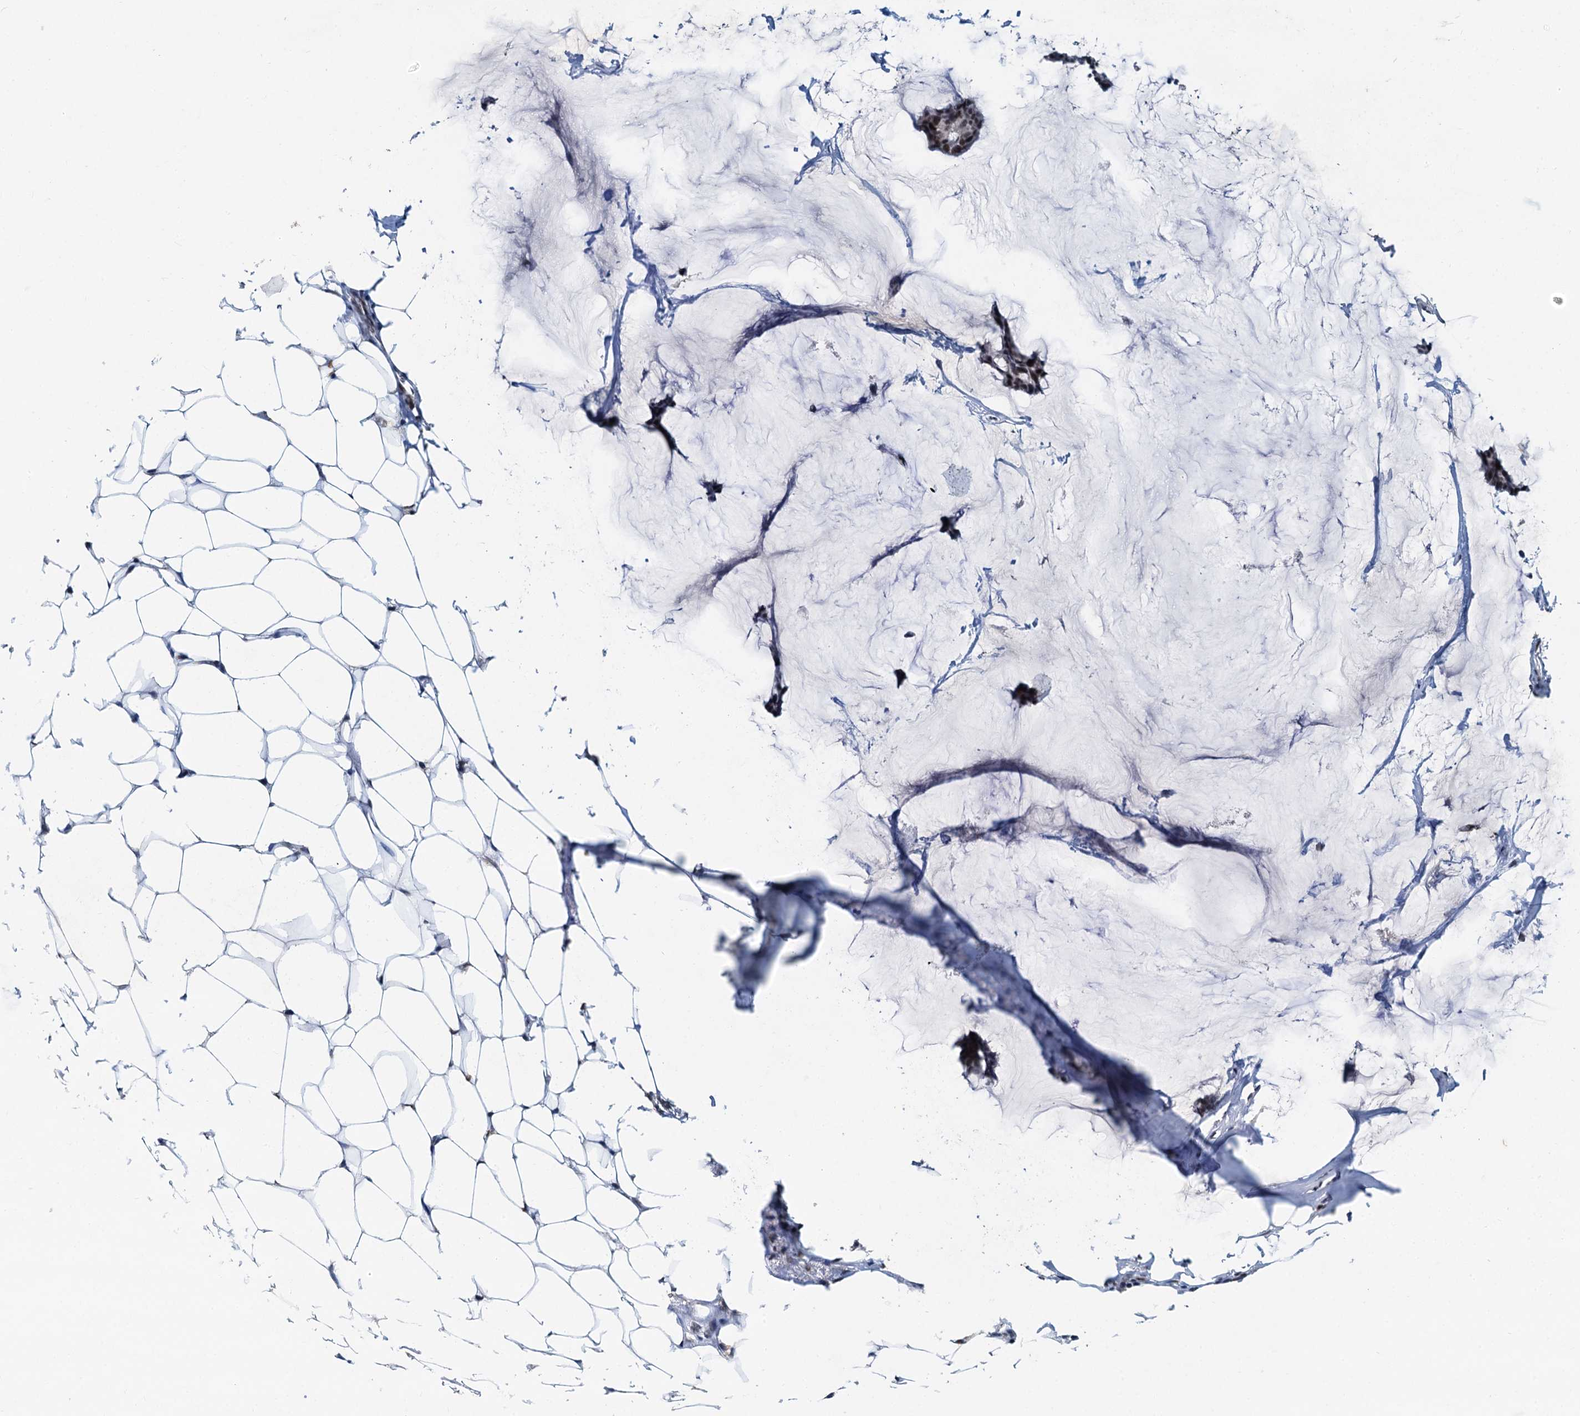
{"staining": {"intensity": "moderate", "quantity": ">75%", "location": "nuclear"}, "tissue": "breast cancer", "cell_type": "Tumor cells", "image_type": "cancer", "snomed": [{"axis": "morphology", "description": "Duct carcinoma"}, {"axis": "topography", "description": "Breast"}], "caption": "A brown stain shows moderate nuclear expression of a protein in human breast cancer (intraductal carcinoma) tumor cells.", "gene": "SNRPD1", "patient": {"sex": "female", "age": 93}}